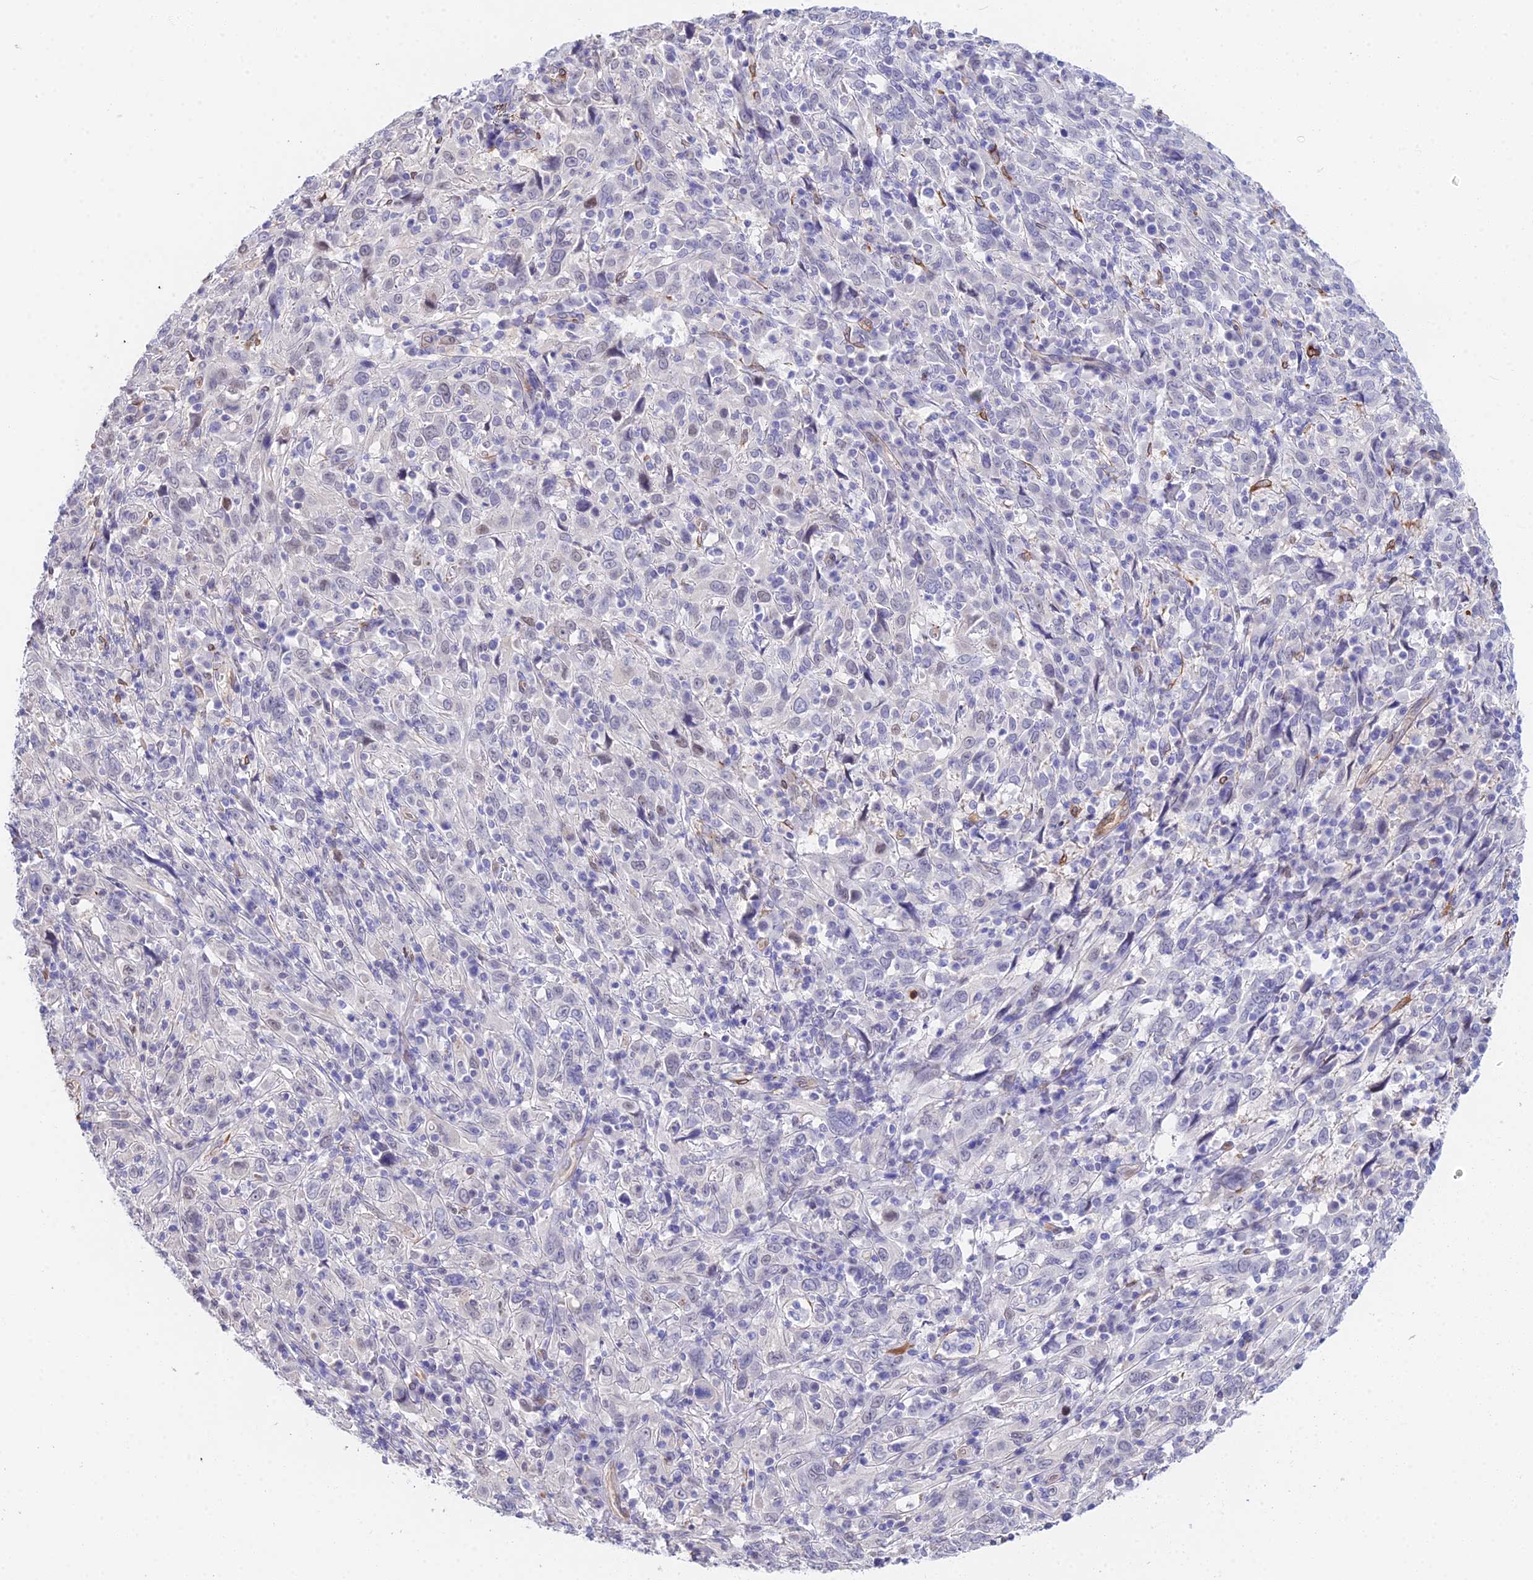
{"staining": {"intensity": "negative", "quantity": "none", "location": "none"}, "tissue": "cervical cancer", "cell_type": "Tumor cells", "image_type": "cancer", "snomed": [{"axis": "morphology", "description": "Squamous cell carcinoma, NOS"}, {"axis": "topography", "description": "Cervix"}], "caption": "Immunohistochemistry (IHC) histopathology image of cervical cancer (squamous cell carcinoma) stained for a protein (brown), which shows no staining in tumor cells.", "gene": "MXRA7", "patient": {"sex": "female", "age": 46}}